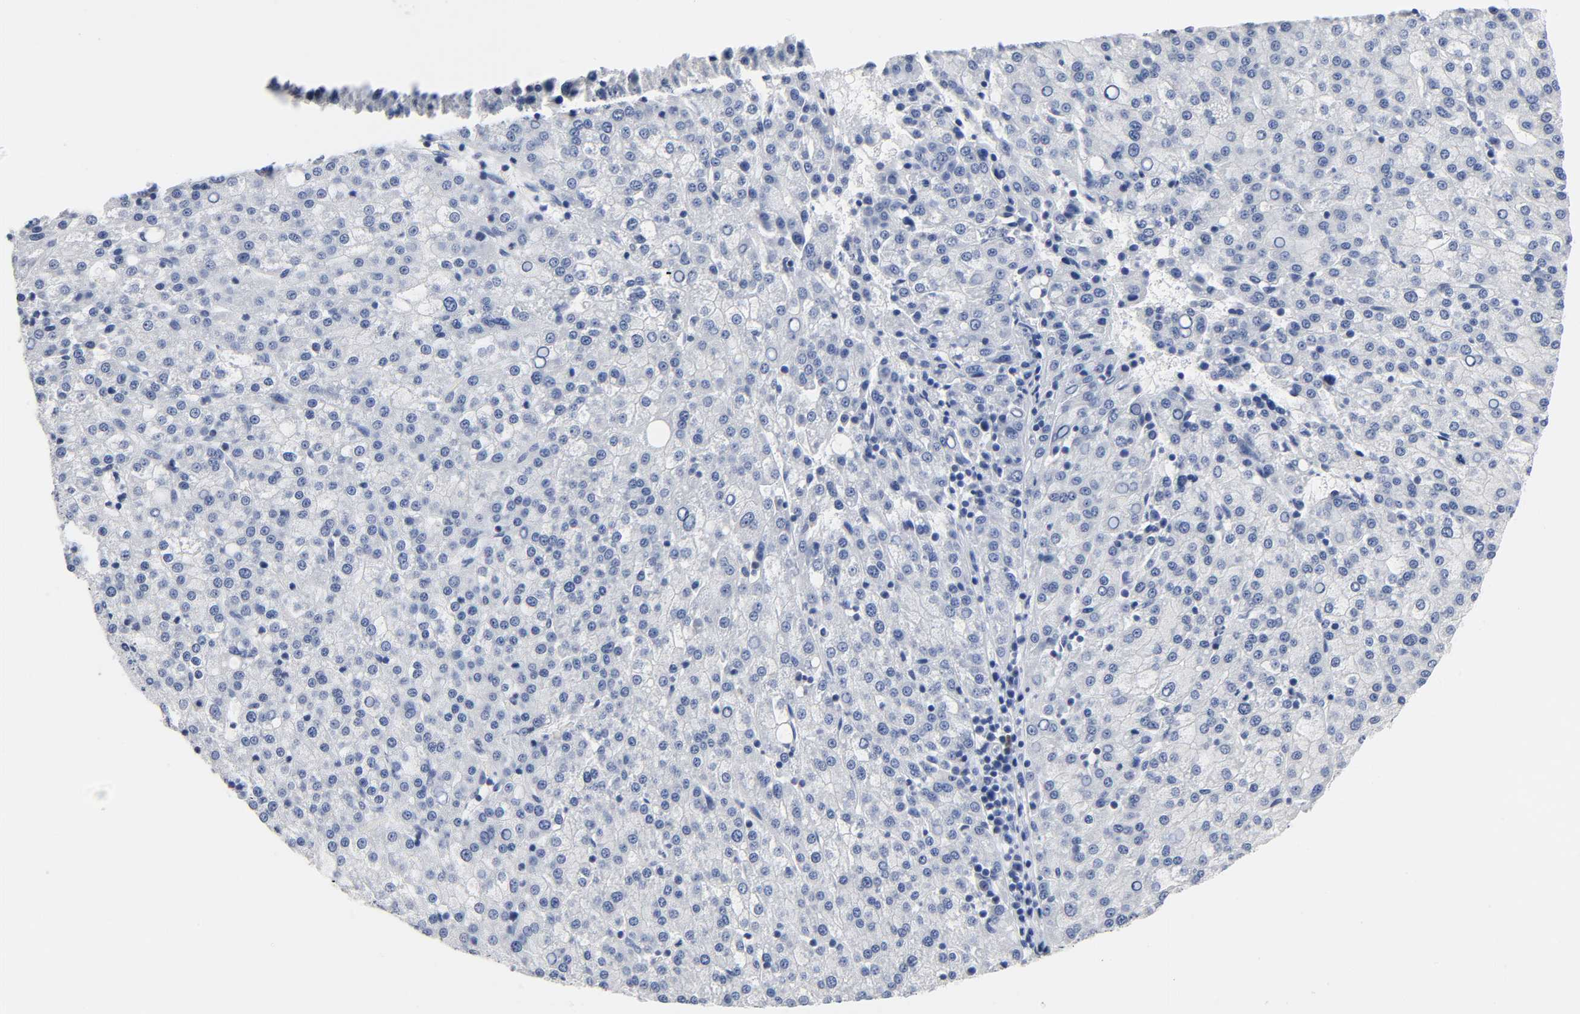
{"staining": {"intensity": "negative", "quantity": "none", "location": "none"}, "tissue": "liver cancer", "cell_type": "Tumor cells", "image_type": "cancer", "snomed": [{"axis": "morphology", "description": "Carcinoma, Hepatocellular, NOS"}, {"axis": "topography", "description": "Liver"}], "caption": "IHC histopathology image of liver cancer (hepatocellular carcinoma) stained for a protein (brown), which demonstrates no positivity in tumor cells. (Immunohistochemistry (ihc), brightfield microscopy, high magnification).", "gene": "NAB2", "patient": {"sex": "female", "age": 58}}